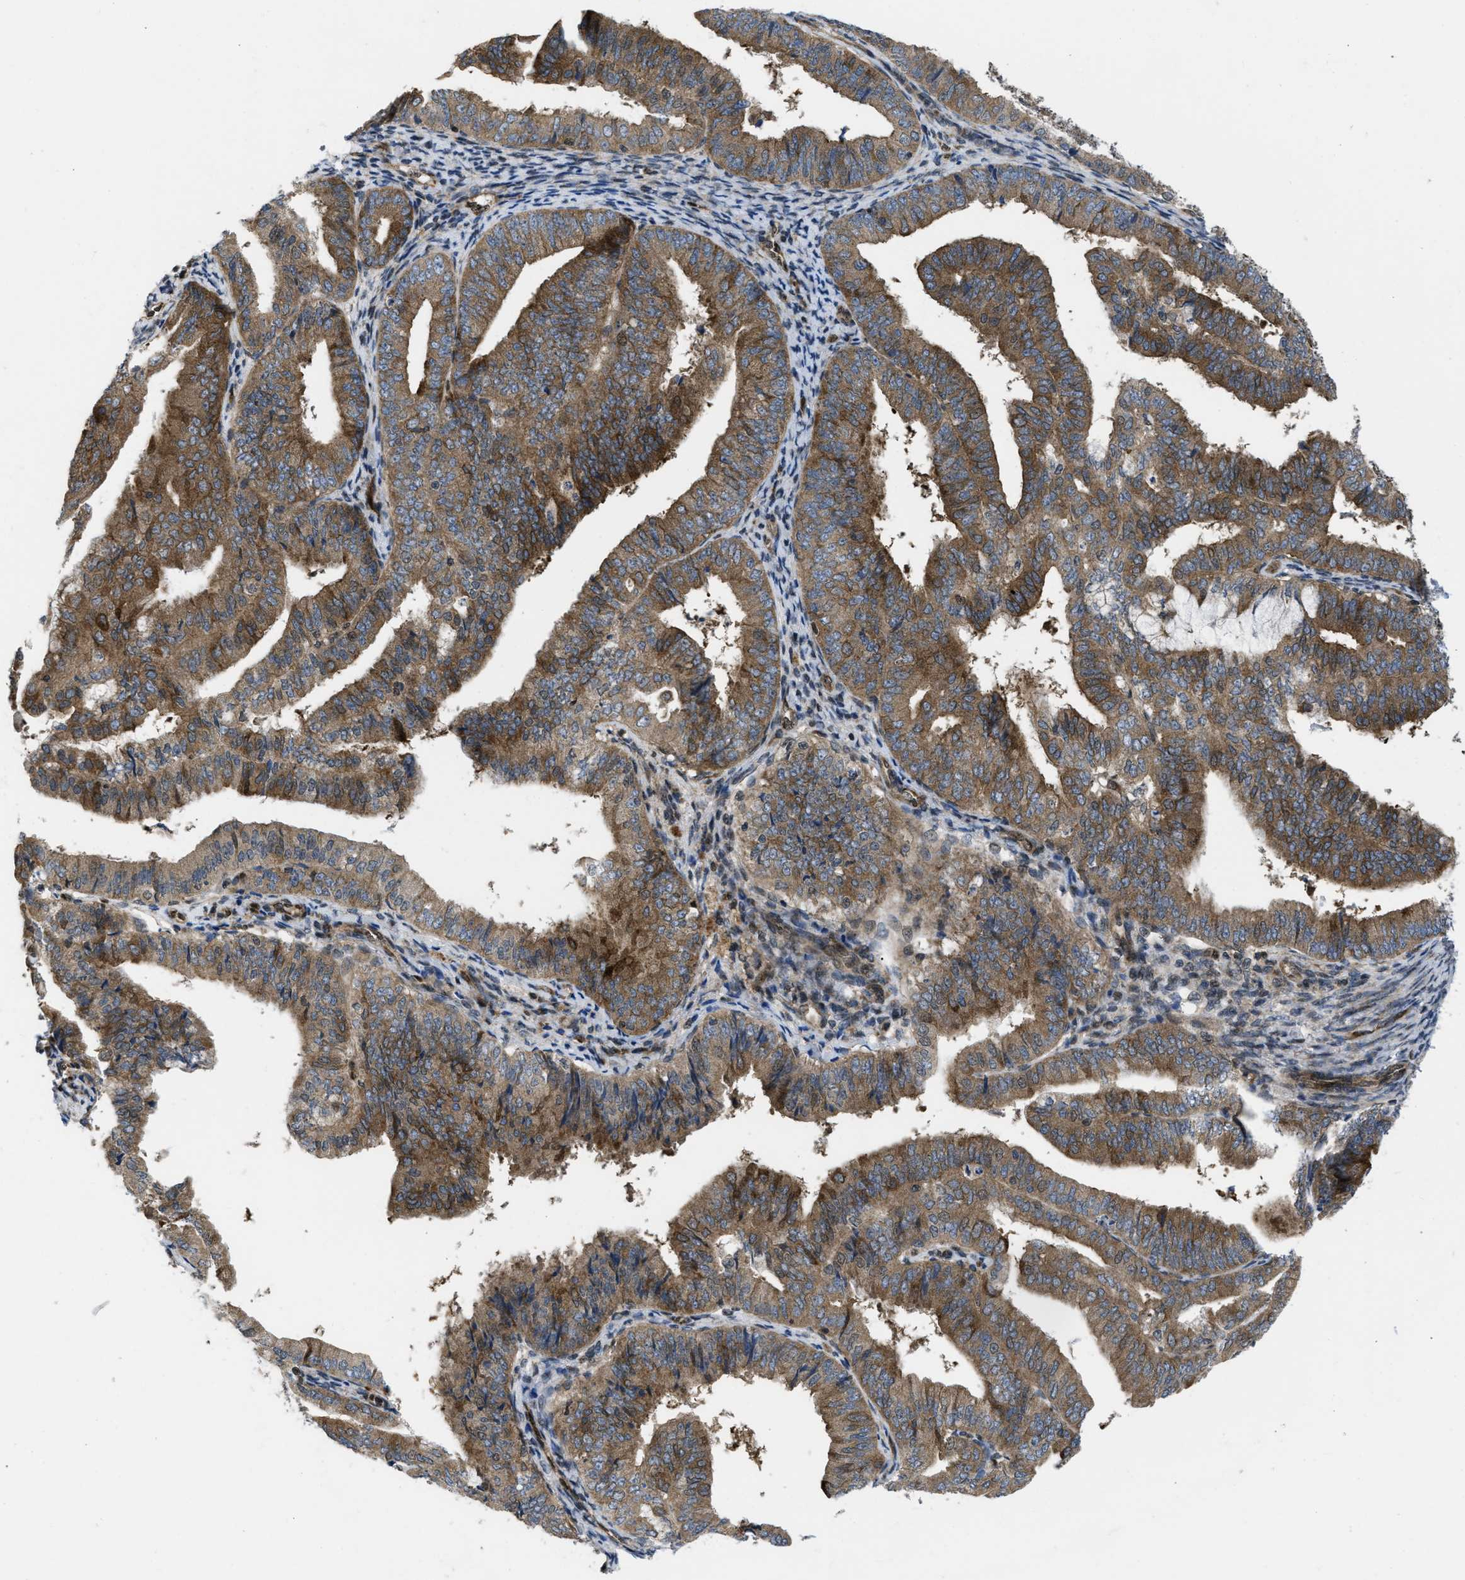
{"staining": {"intensity": "moderate", "quantity": ">75%", "location": "cytoplasmic/membranous"}, "tissue": "endometrial cancer", "cell_type": "Tumor cells", "image_type": "cancer", "snomed": [{"axis": "morphology", "description": "Adenocarcinoma, NOS"}, {"axis": "topography", "description": "Endometrium"}], "caption": "There is medium levels of moderate cytoplasmic/membranous expression in tumor cells of endometrial cancer, as demonstrated by immunohistochemical staining (brown color).", "gene": "PPP2CB", "patient": {"sex": "female", "age": 63}}